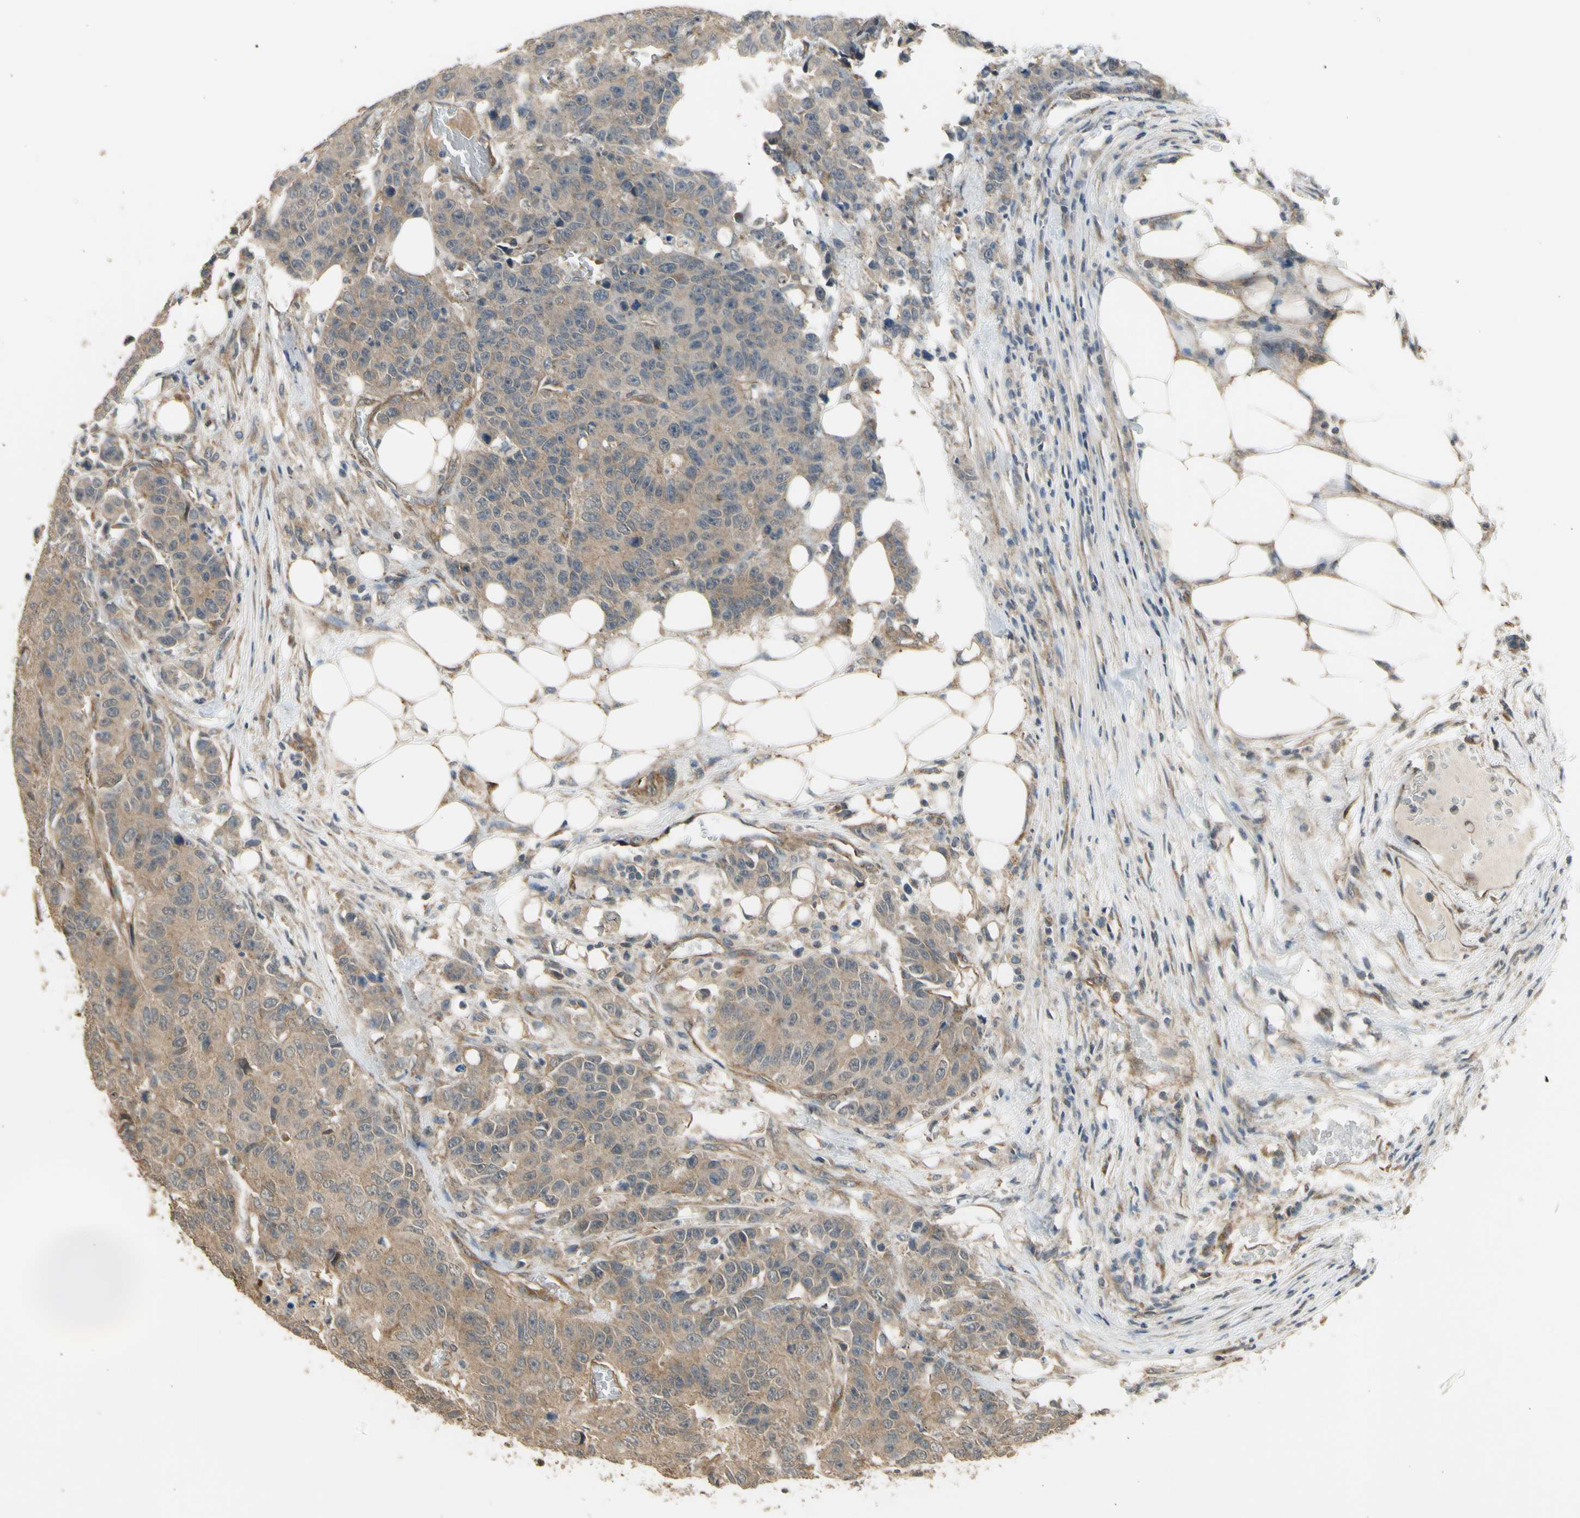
{"staining": {"intensity": "moderate", "quantity": ">75%", "location": "cytoplasmic/membranous"}, "tissue": "colorectal cancer", "cell_type": "Tumor cells", "image_type": "cancer", "snomed": [{"axis": "morphology", "description": "Adenocarcinoma, NOS"}, {"axis": "topography", "description": "Colon"}], "caption": "A photomicrograph of colorectal cancer stained for a protein shows moderate cytoplasmic/membranous brown staining in tumor cells.", "gene": "EFNB2", "patient": {"sex": "female", "age": 86}}